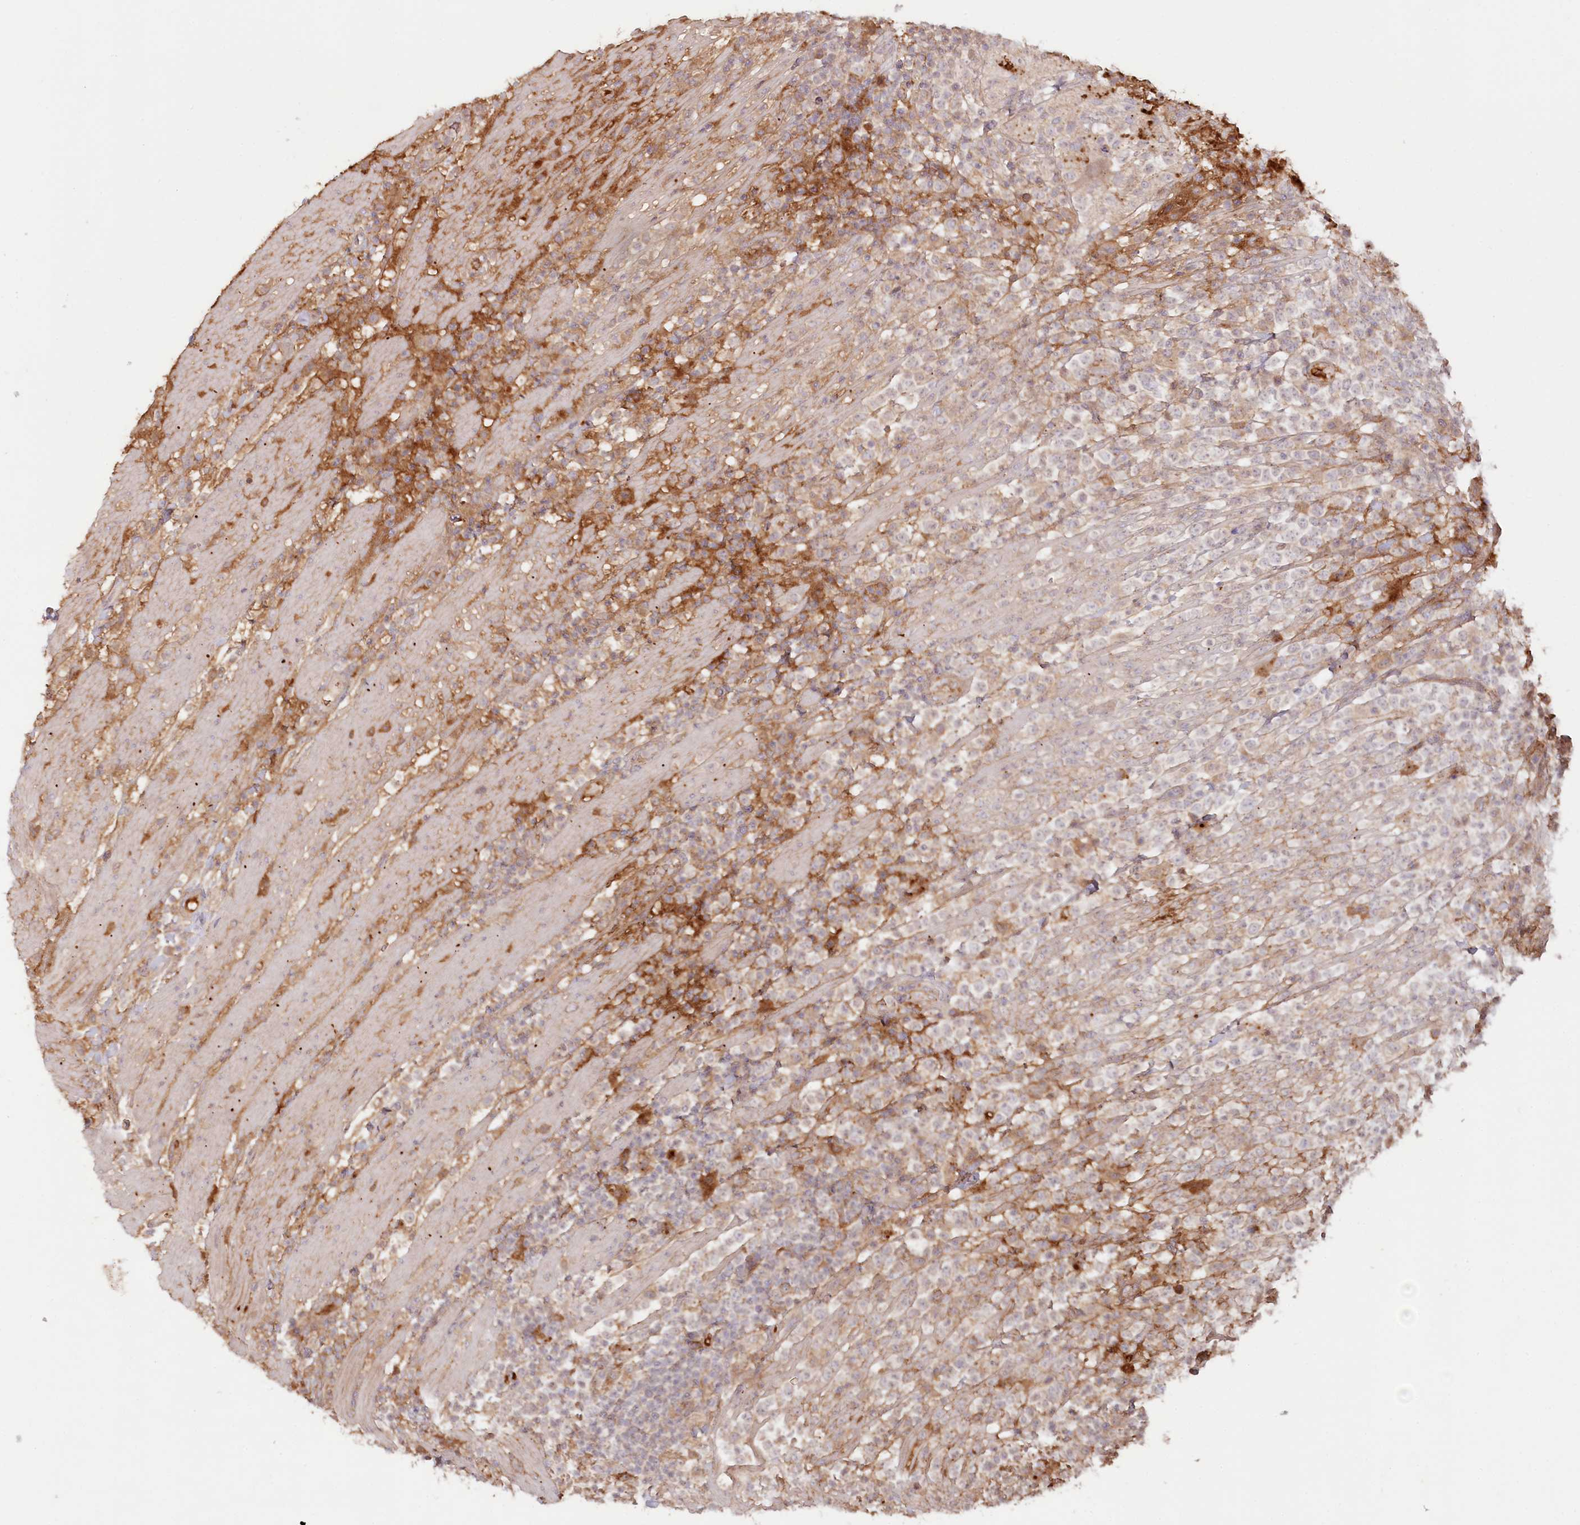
{"staining": {"intensity": "weak", "quantity": "<25%", "location": "cytoplasmic/membranous"}, "tissue": "lymphoma", "cell_type": "Tumor cells", "image_type": "cancer", "snomed": [{"axis": "morphology", "description": "Malignant lymphoma, non-Hodgkin's type, High grade"}, {"axis": "topography", "description": "Colon"}], "caption": "Photomicrograph shows no protein expression in tumor cells of malignant lymphoma, non-Hodgkin's type (high-grade) tissue. (DAB (3,3'-diaminobenzidine) IHC, high magnification).", "gene": "PSAPL1", "patient": {"sex": "female", "age": 53}}